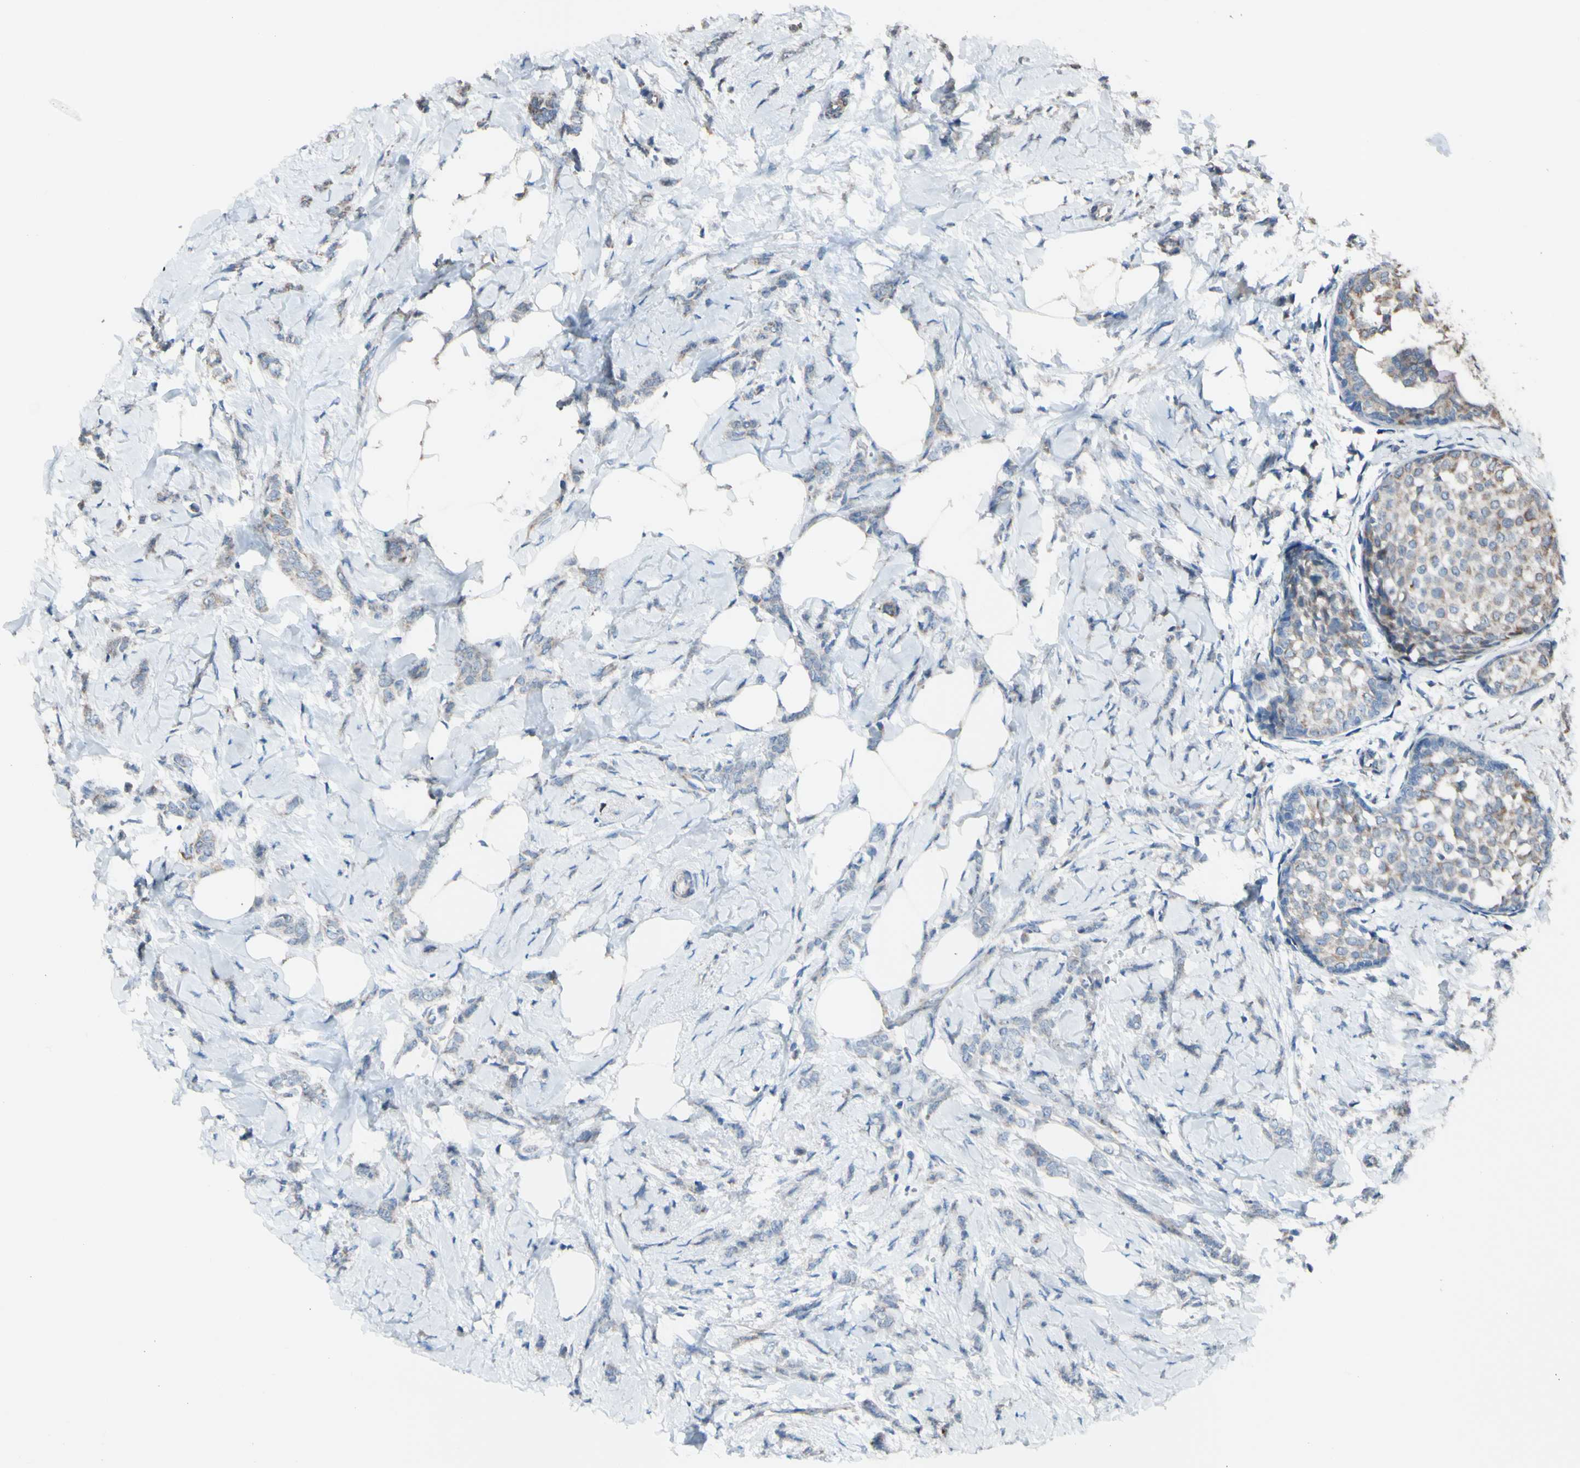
{"staining": {"intensity": "negative", "quantity": "none", "location": "none"}, "tissue": "breast cancer", "cell_type": "Tumor cells", "image_type": "cancer", "snomed": [{"axis": "morphology", "description": "Lobular carcinoma, in situ"}, {"axis": "morphology", "description": "Lobular carcinoma"}, {"axis": "topography", "description": "Breast"}], "caption": "This image is of breast cancer stained with IHC to label a protein in brown with the nuclei are counter-stained blue. There is no staining in tumor cells.", "gene": "ACOT8", "patient": {"sex": "female", "age": 41}}